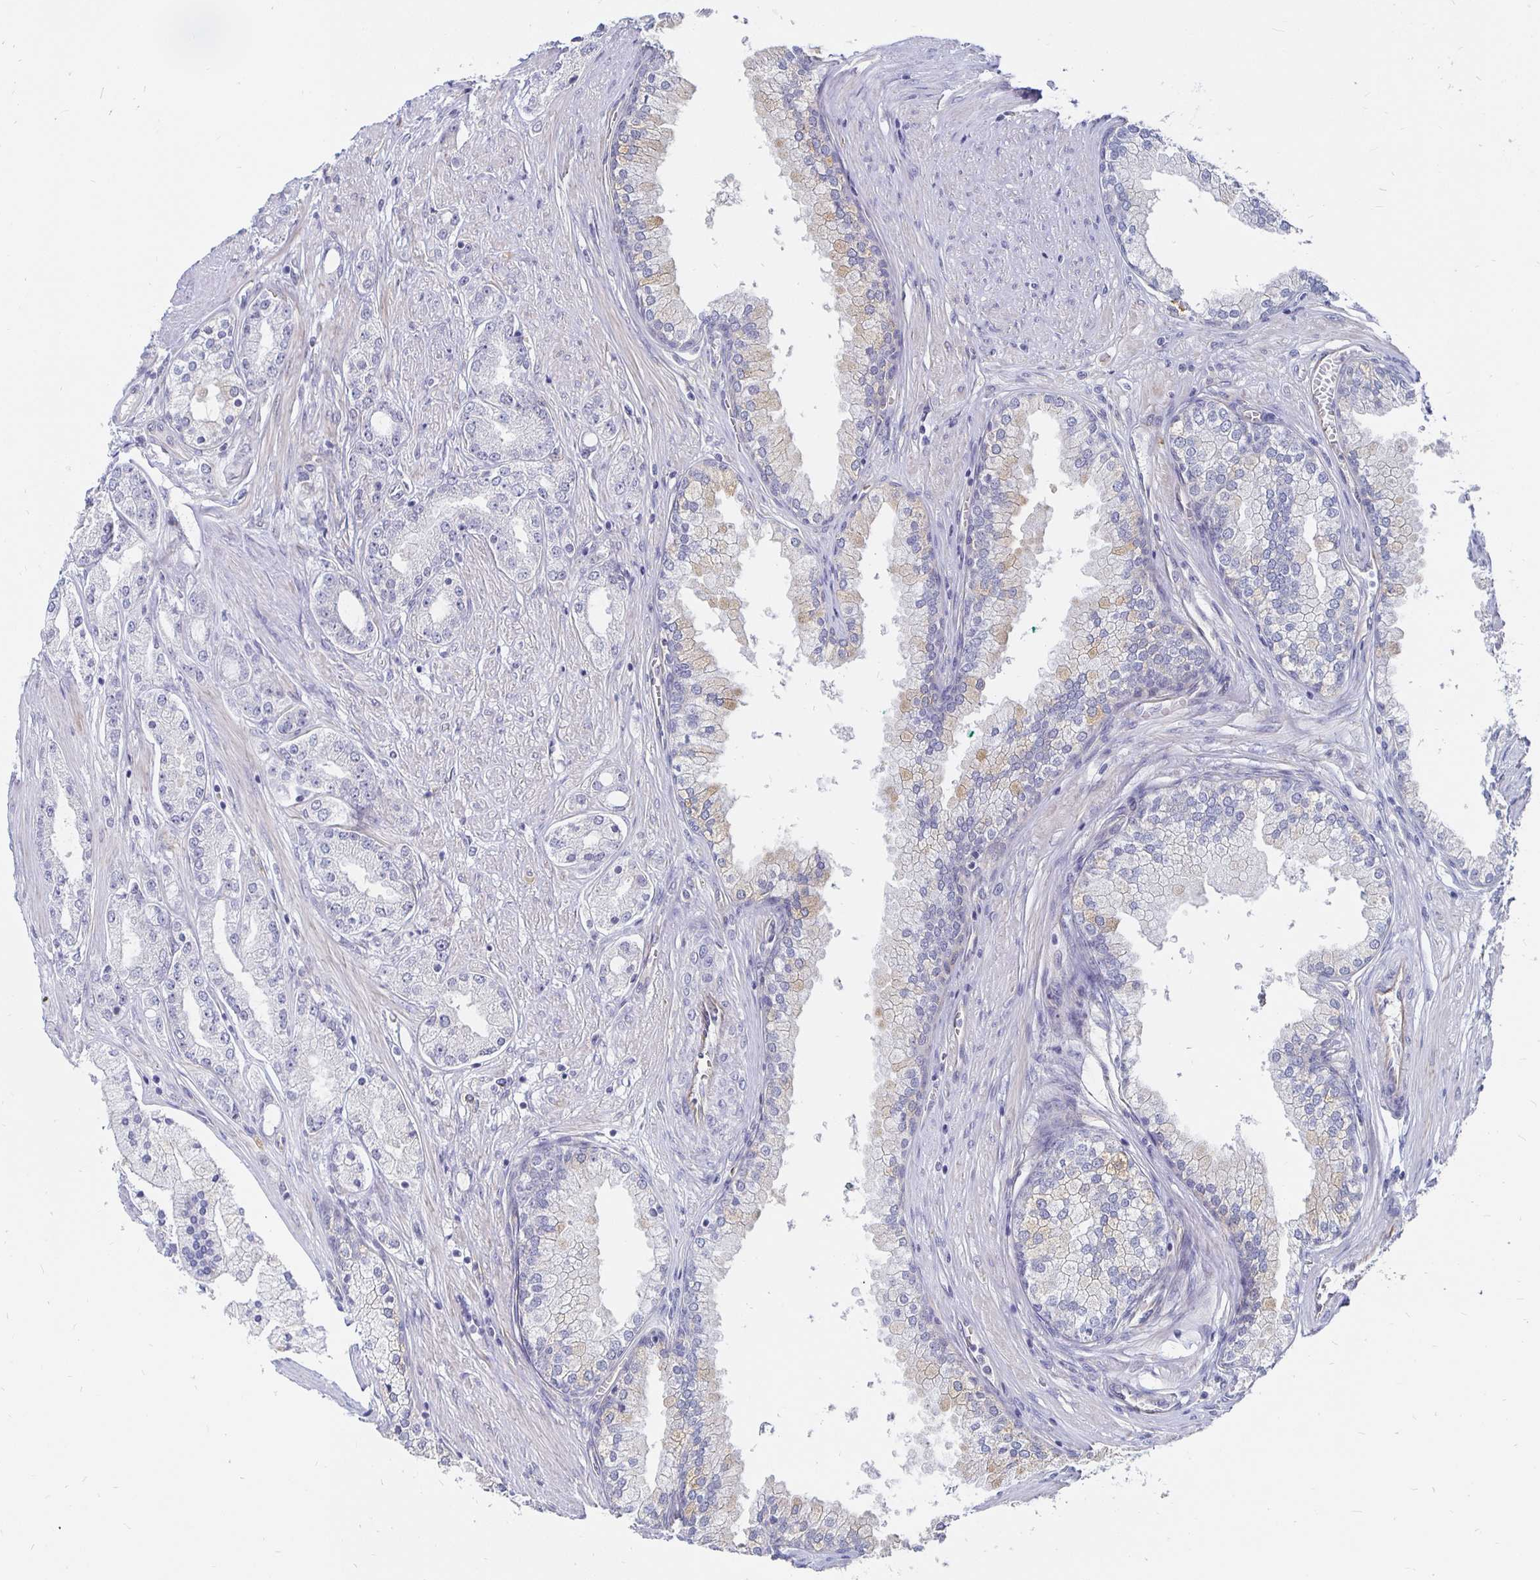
{"staining": {"intensity": "negative", "quantity": "none", "location": "none"}, "tissue": "prostate cancer", "cell_type": "Tumor cells", "image_type": "cancer", "snomed": [{"axis": "morphology", "description": "Adenocarcinoma, High grade"}, {"axis": "topography", "description": "Prostate"}], "caption": "Human prostate cancer (adenocarcinoma (high-grade)) stained for a protein using immunohistochemistry (IHC) demonstrates no staining in tumor cells.", "gene": "CCDC85A", "patient": {"sex": "male", "age": 66}}